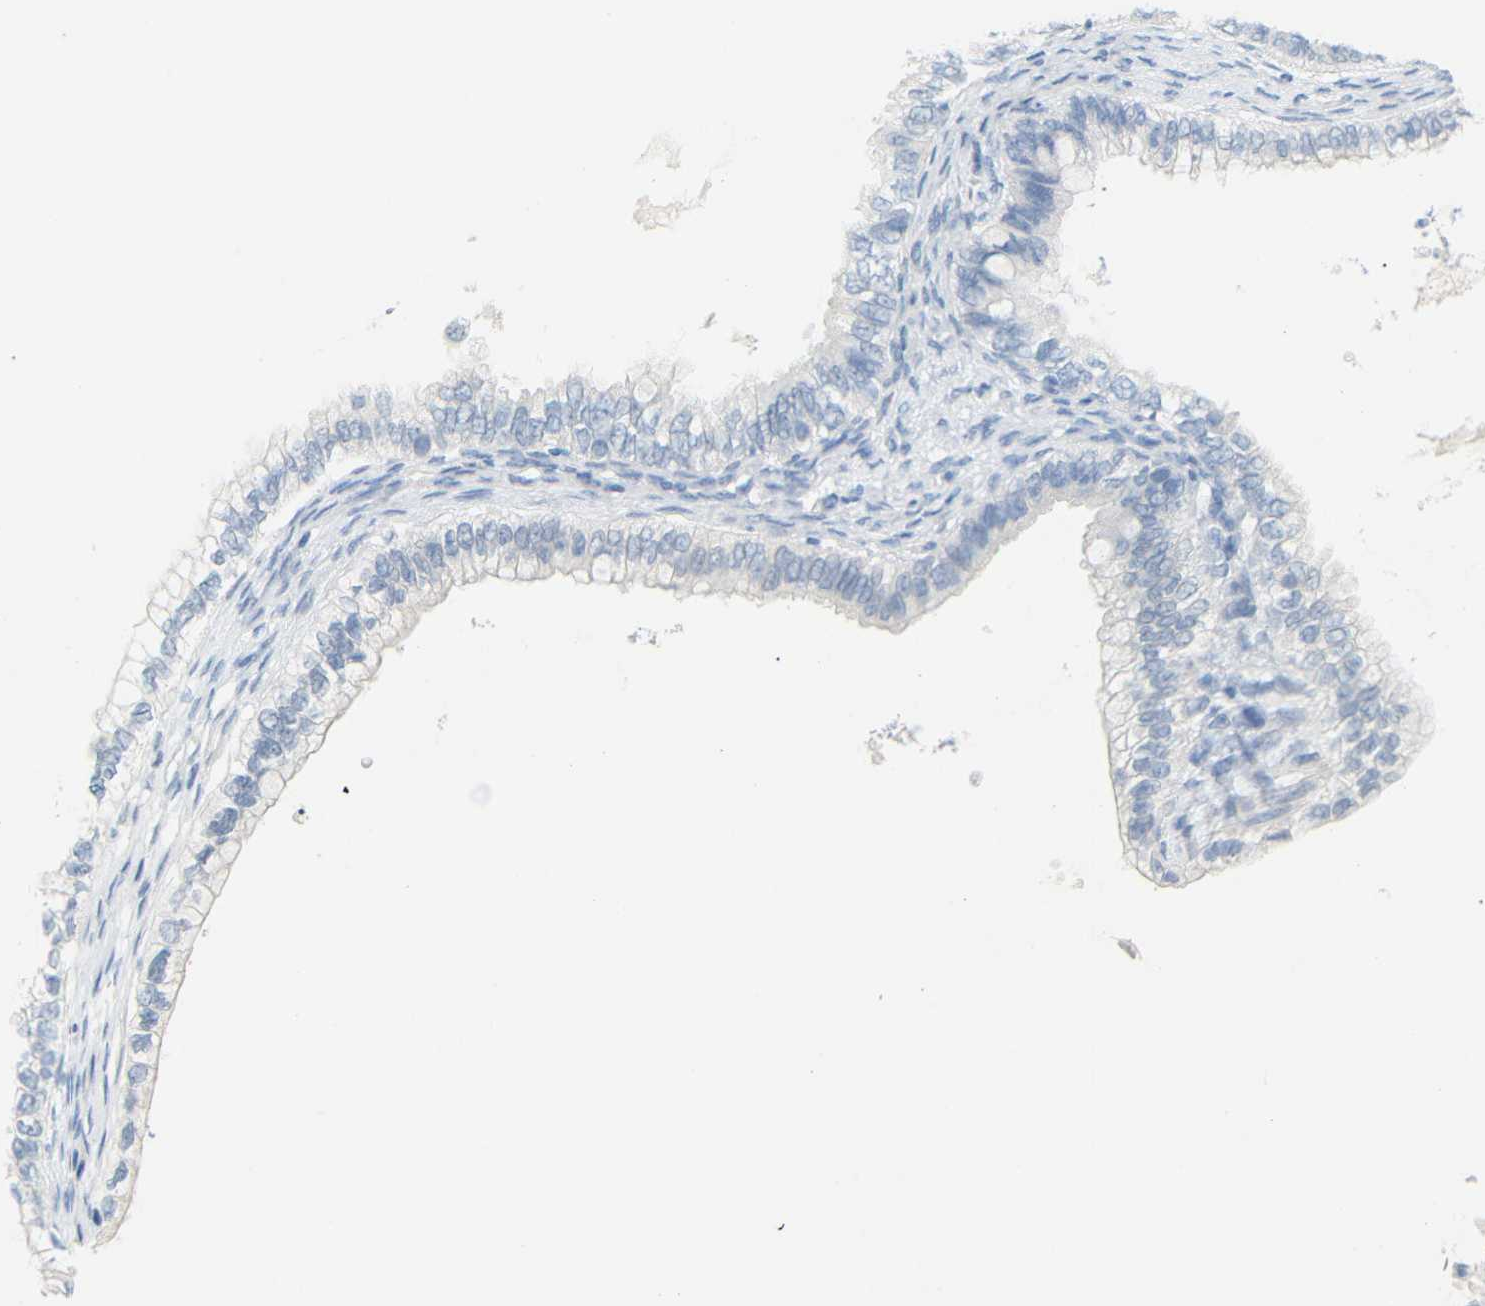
{"staining": {"intensity": "negative", "quantity": "none", "location": "none"}, "tissue": "ovarian cancer", "cell_type": "Tumor cells", "image_type": "cancer", "snomed": [{"axis": "morphology", "description": "Cystadenocarcinoma, mucinous, NOS"}, {"axis": "topography", "description": "Ovary"}], "caption": "High power microscopy image of an immunohistochemistry histopathology image of ovarian cancer, revealing no significant staining in tumor cells.", "gene": "OPN1SW", "patient": {"sex": "female", "age": 80}}